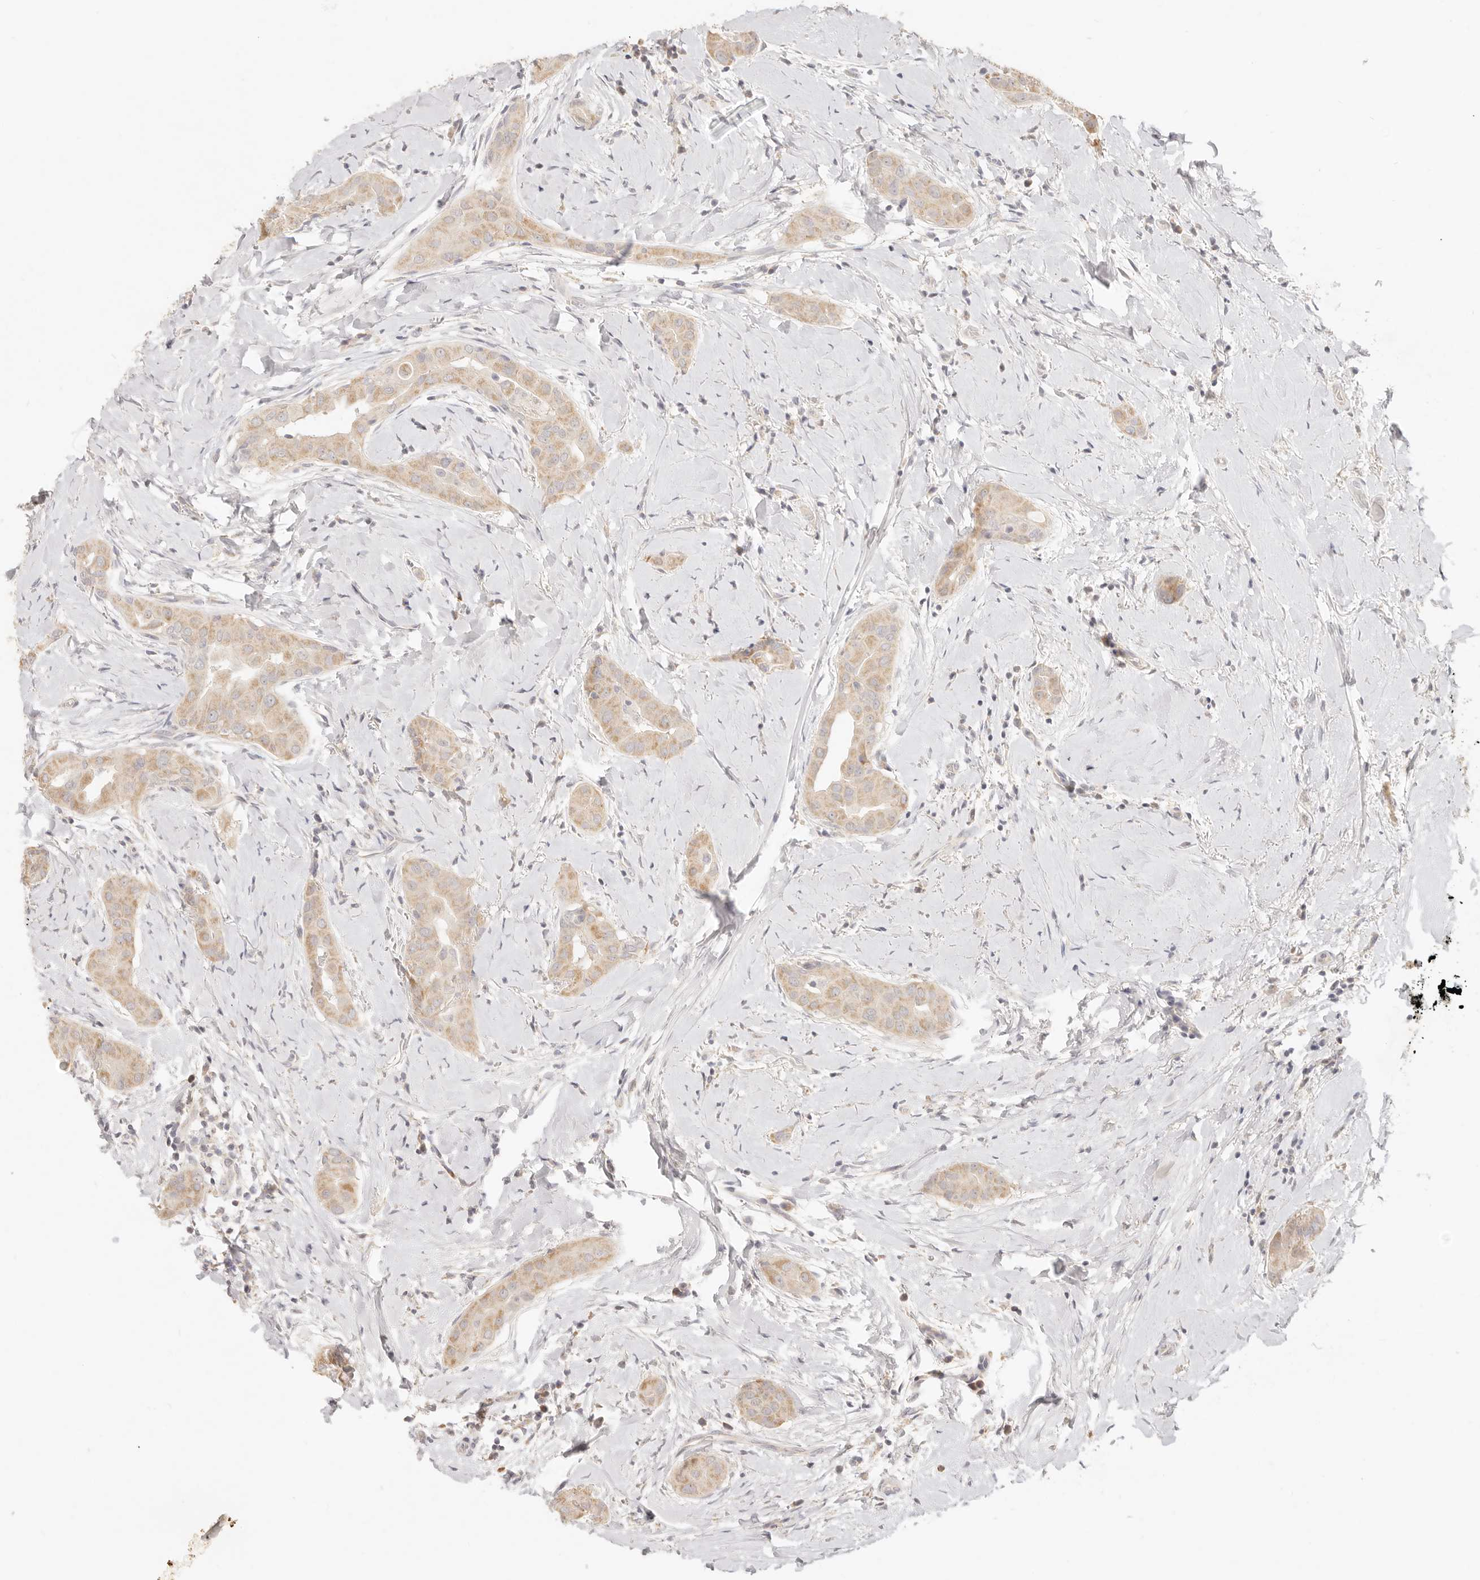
{"staining": {"intensity": "moderate", "quantity": ">75%", "location": "cytoplasmic/membranous"}, "tissue": "thyroid cancer", "cell_type": "Tumor cells", "image_type": "cancer", "snomed": [{"axis": "morphology", "description": "Papillary adenocarcinoma, NOS"}, {"axis": "topography", "description": "Thyroid gland"}], "caption": "Moderate cytoplasmic/membranous protein staining is seen in about >75% of tumor cells in thyroid cancer. (Stains: DAB in brown, nuclei in blue, Microscopy: brightfield microscopy at high magnification).", "gene": "CPLANE2", "patient": {"sex": "male", "age": 33}}